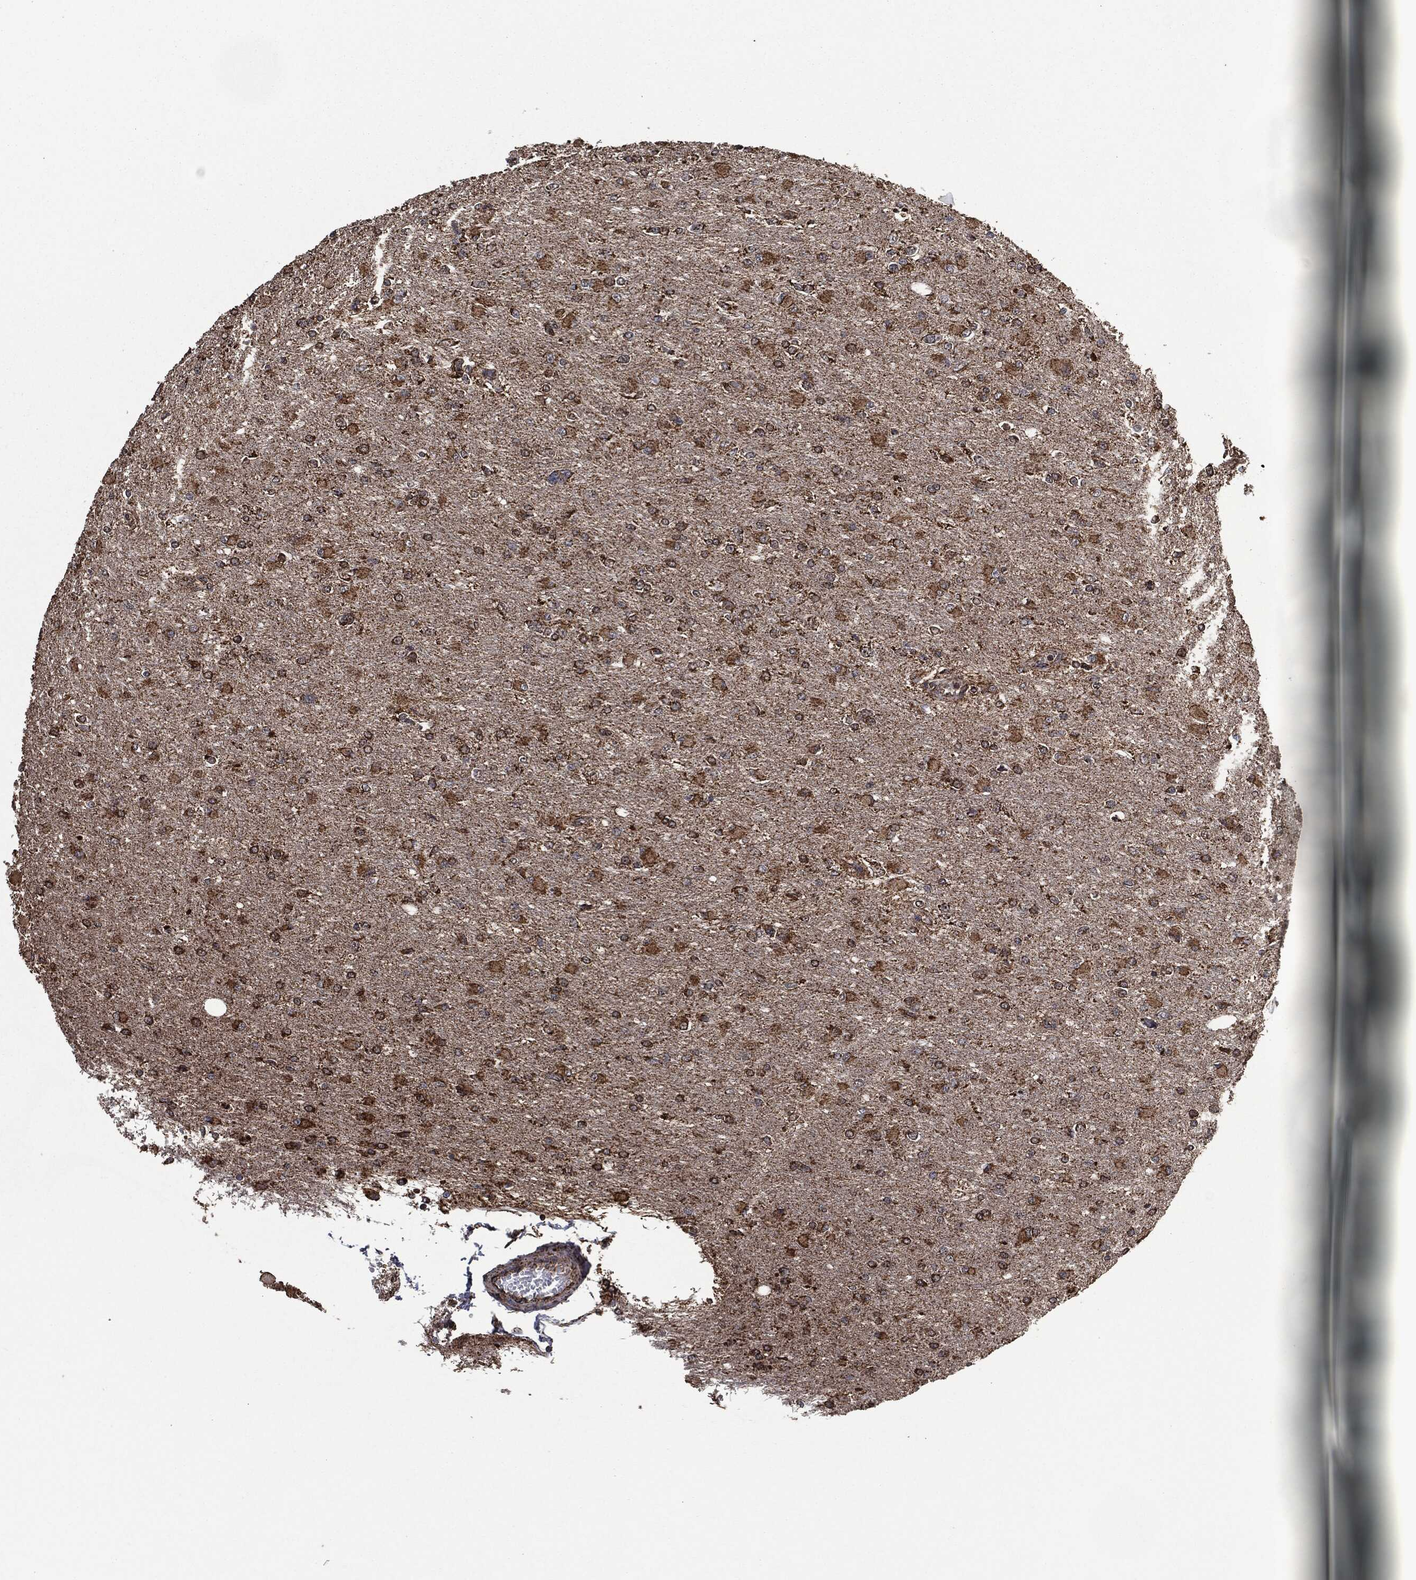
{"staining": {"intensity": "strong", "quantity": ">75%", "location": "cytoplasmic/membranous"}, "tissue": "glioma", "cell_type": "Tumor cells", "image_type": "cancer", "snomed": [{"axis": "morphology", "description": "Glioma, malignant, High grade"}, {"axis": "topography", "description": "Cerebral cortex"}], "caption": "Immunohistochemical staining of human glioma reveals strong cytoplasmic/membranous protein staining in approximately >75% of tumor cells.", "gene": "LIG3", "patient": {"sex": "female", "age": 36}}